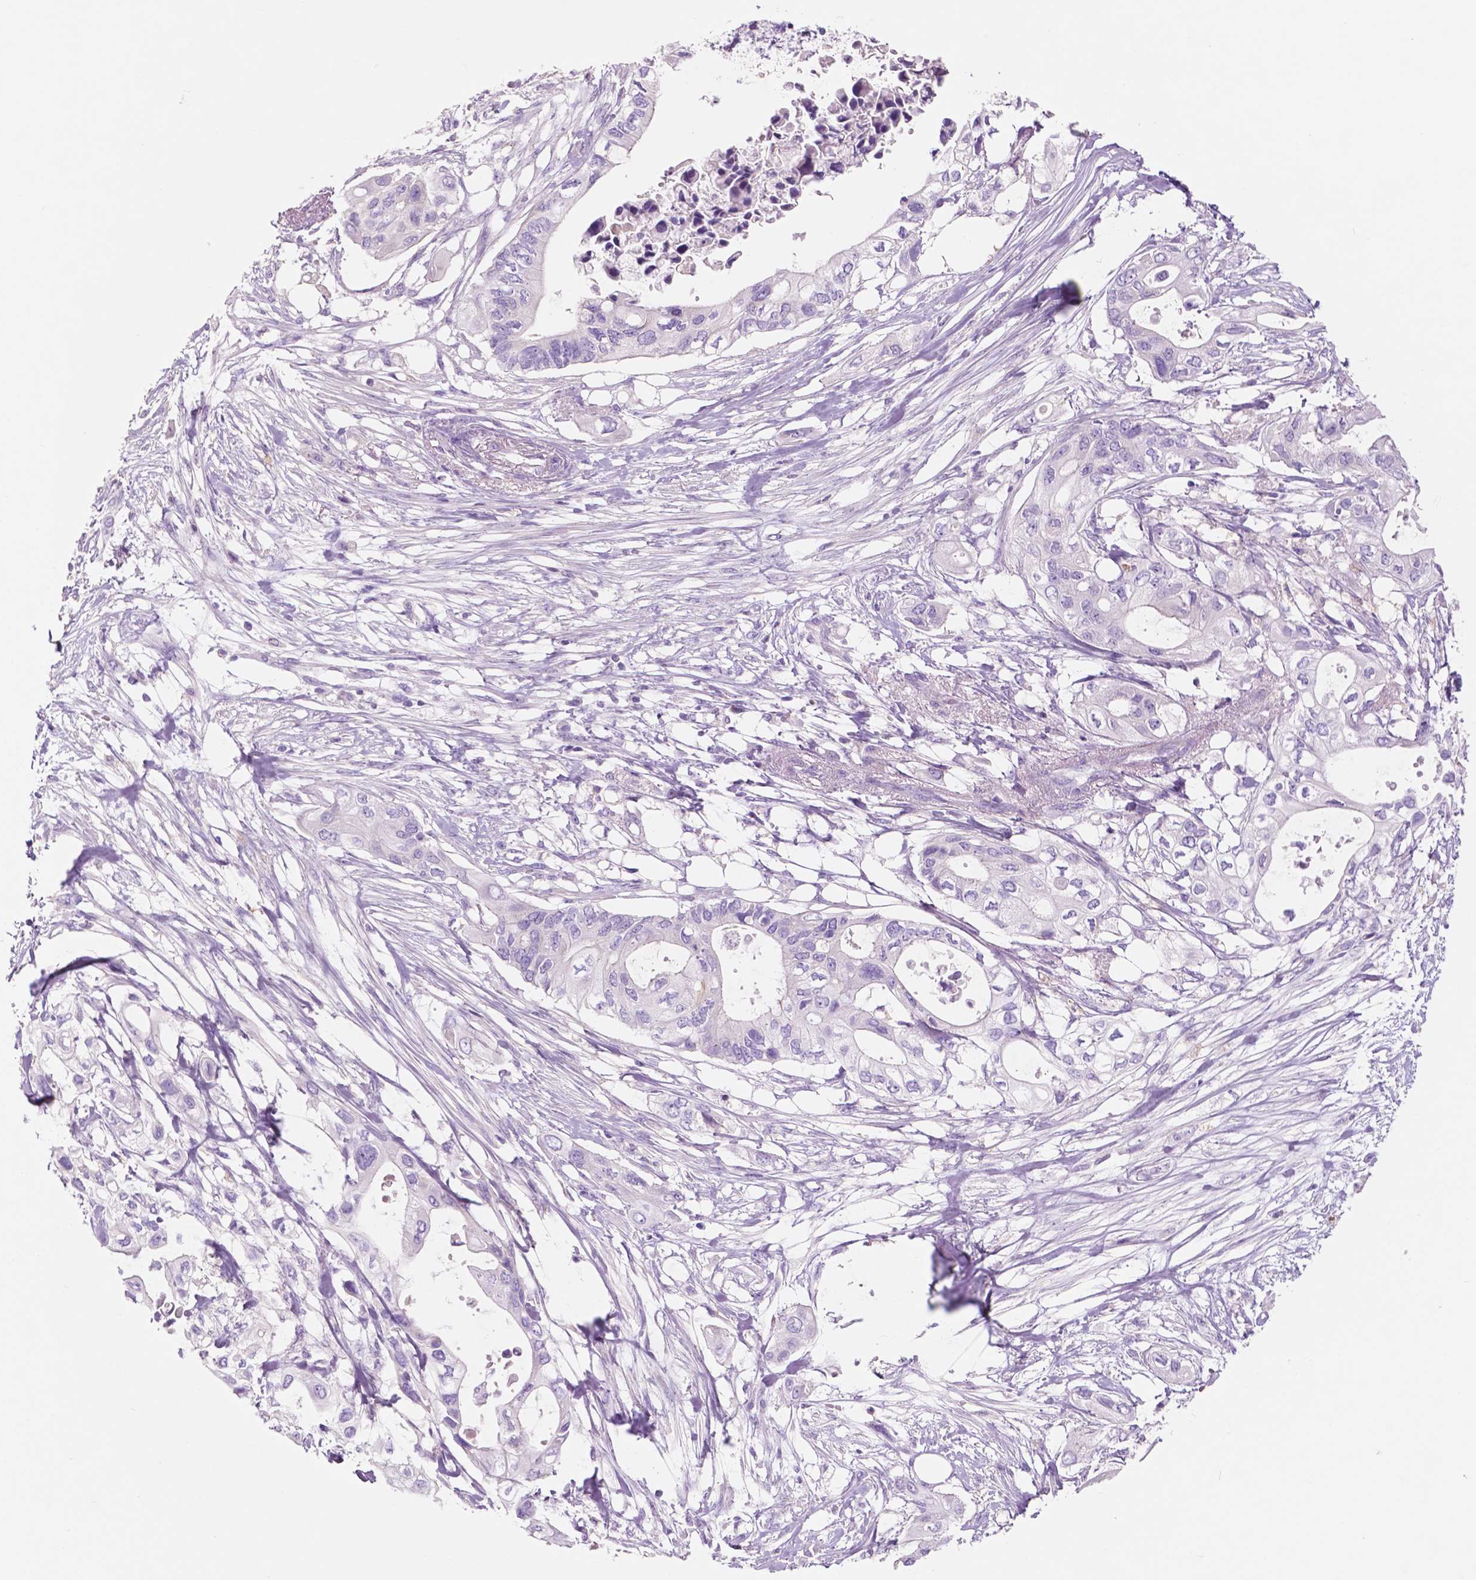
{"staining": {"intensity": "negative", "quantity": "none", "location": "none"}, "tissue": "pancreatic cancer", "cell_type": "Tumor cells", "image_type": "cancer", "snomed": [{"axis": "morphology", "description": "Adenocarcinoma, NOS"}, {"axis": "topography", "description": "Pancreas"}], "caption": "A micrograph of pancreatic adenocarcinoma stained for a protein shows no brown staining in tumor cells.", "gene": "CUZD1", "patient": {"sex": "female", "age": 63}}